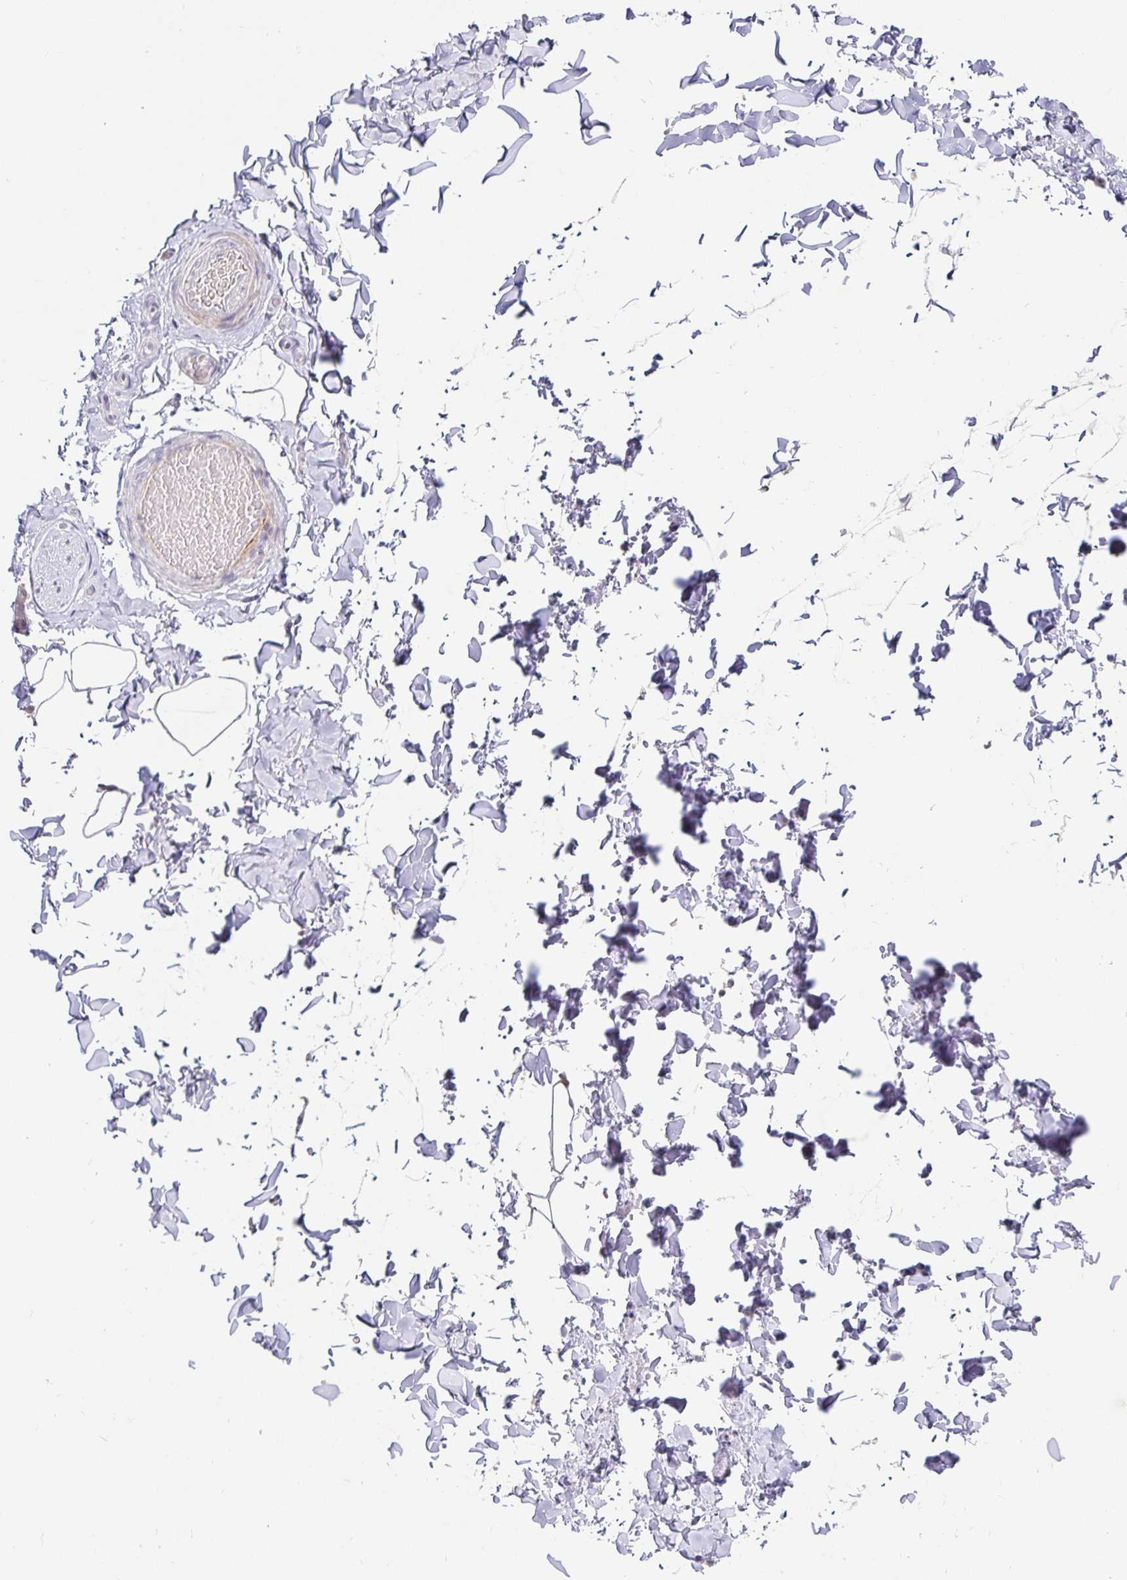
{"staining": {"intensity": "negative", "quantity": "none", "location": "none"}, "tissue": "adipose tissue", "cell_type": "Adipocytes", "image_type": "normal", "snomed": [{"axis": "morphology", "description": "Normal tissue, NOS"}, {"axis": "topography", "description": "Soft tissue"}, {"axis": "topography", "description": "Adipose tissue"}, {"axis": "topography", "description": "Vascular tissue"}, {"axis": "topography", "description": "Peripheral nerve tissue"}], "caption": "Immunohistochemistry (IHC) of unremarkable adipose tissue reveals no staining in adipocytes. (Stains: DAB immunohistochemistry (IHC) with hematoxylin counter stain, Microscopy: brightfield microscopy at high magnification).", "gene": "PDX1", "patient": {"sex": "male", "age": 29}}